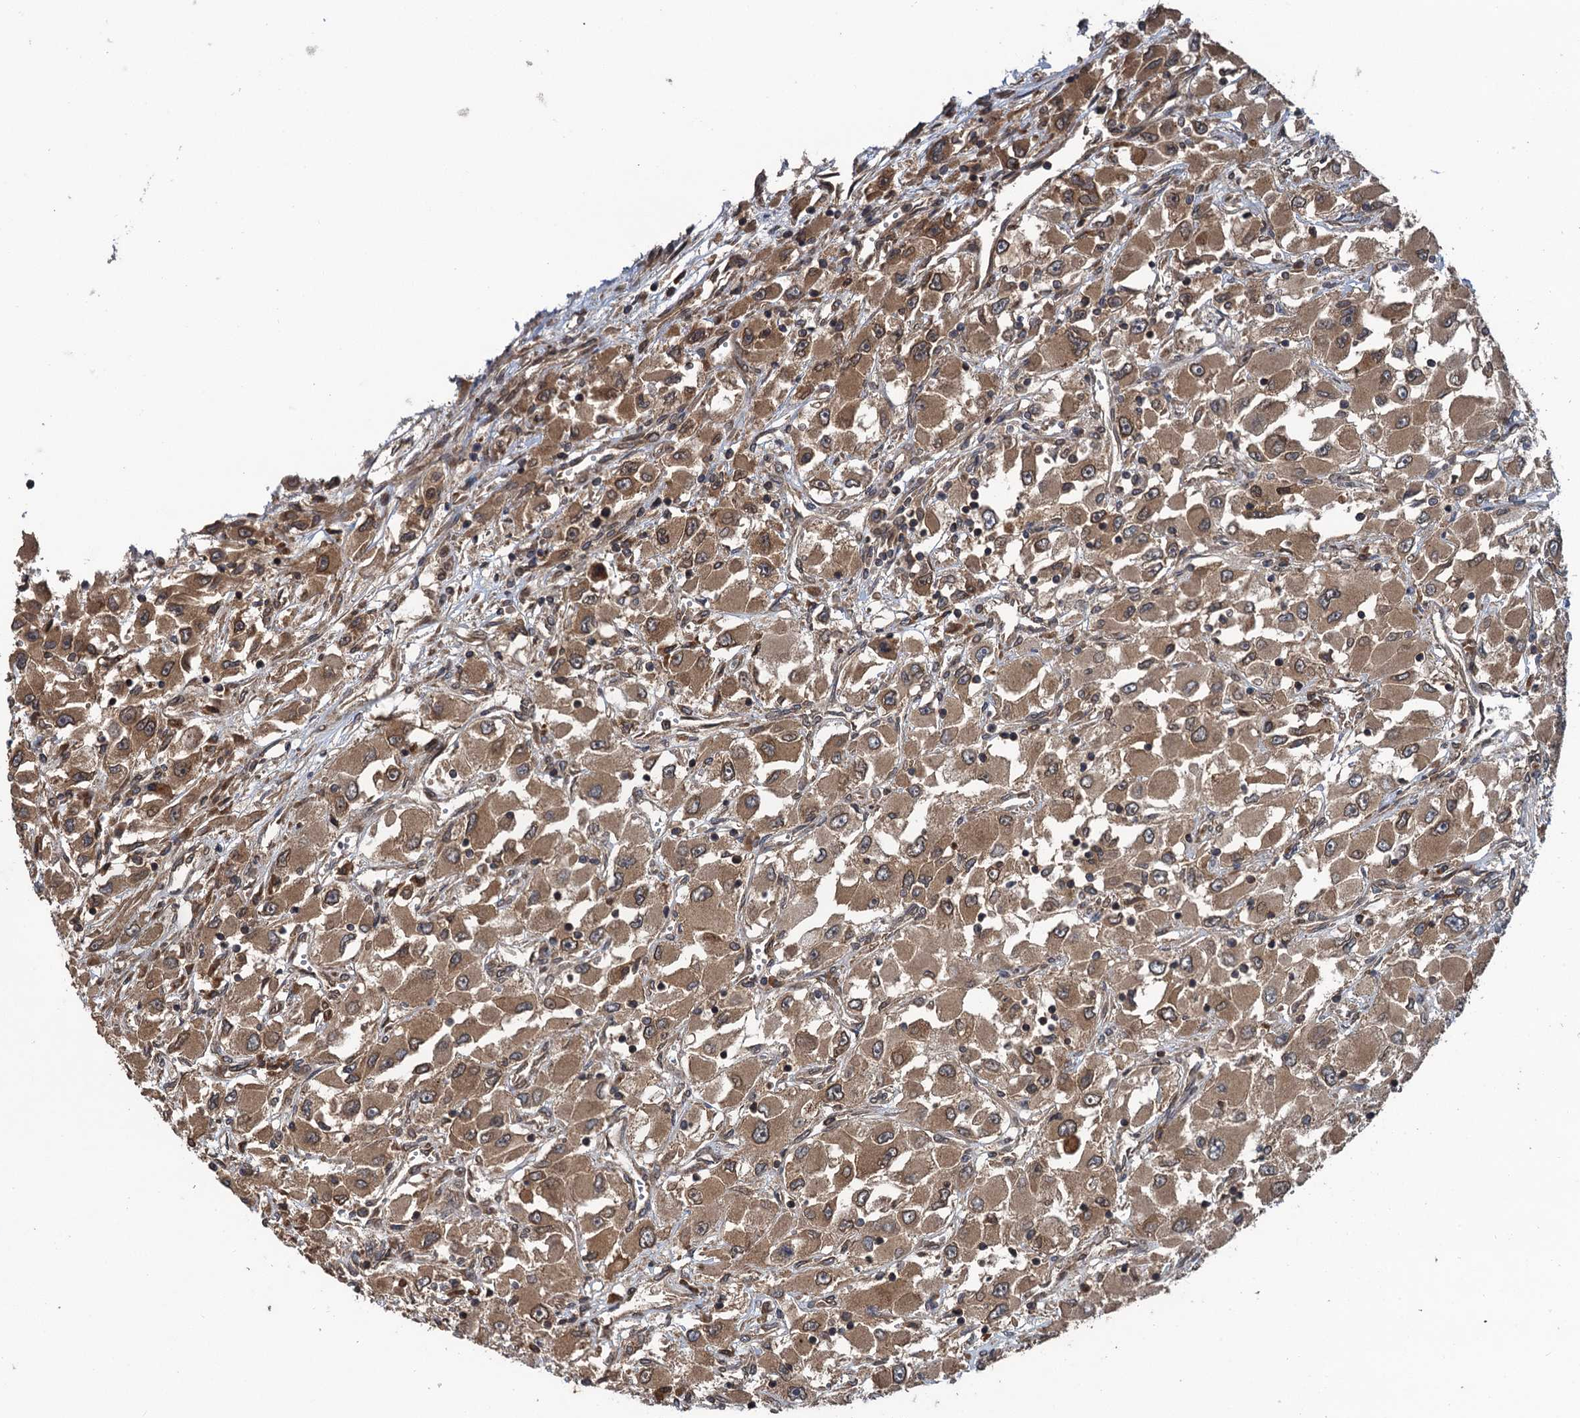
{"staining": {"intensity": "moderate", "quantity": ">75%", "location": "cytoplasmic/membranous,nuclear"}, "tissue": "renal cancer", "cell_type": "Tumor cells", "image_type": "cancer", "snomed": [{"axis": "morphology", "description": "Adenocarcinoma, NOS"}, {"axis": "topography", "description": "Kidney"}], "caption": "Moderate cytoplasmic/membranous and nuclear protein expression is seen in approximately >75% of tumor cells in renal adenocarcinoma.", "gene": "GLE1", "patient": {"sex": "female", "age": 52}}